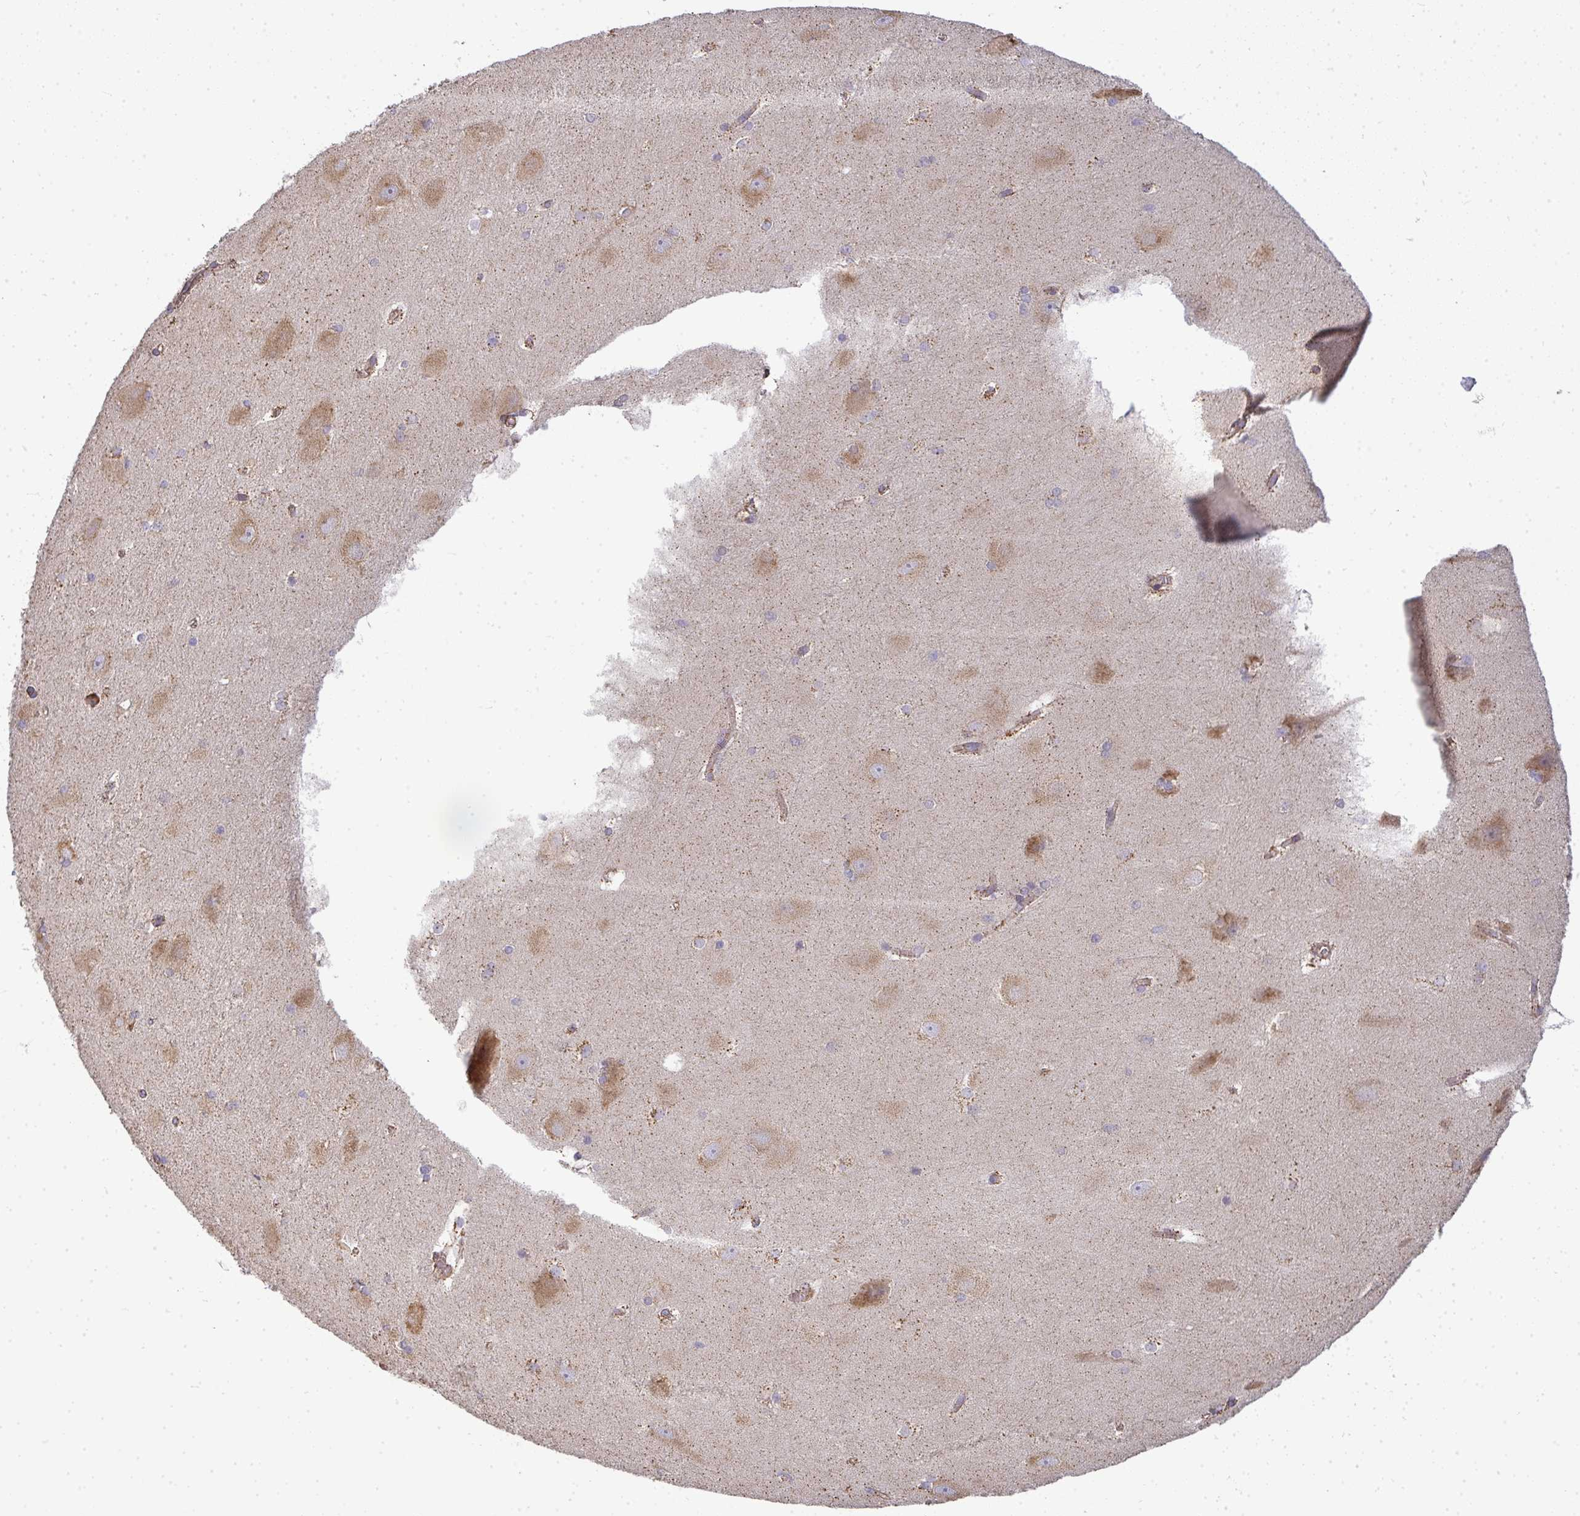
{"staining": {"intensity": "negative", "quantity": "none", "location": "none"}, "tissue": "hippocampus", "cell_type": "Glial cells", "image_type": "normal", "snomed": [{"axis": "morphology", "description": "Normal tissue, NOS"}, {"axis": "topography", "description": "Cerebral cortex"}, {"axis": "topography", "description": "Hippocampus"}], "caption": "The image reveals no significant expression in glial cells of hippocampus. Brightfield microscopy of immunohistochemistry stained with DAB (3,3'-diaminobenzidine) (brown) and hematoxylin (blue), captured at high magnification.", "gene": "B4GALT6", "patient": {"sex": "female", "age": 19}}